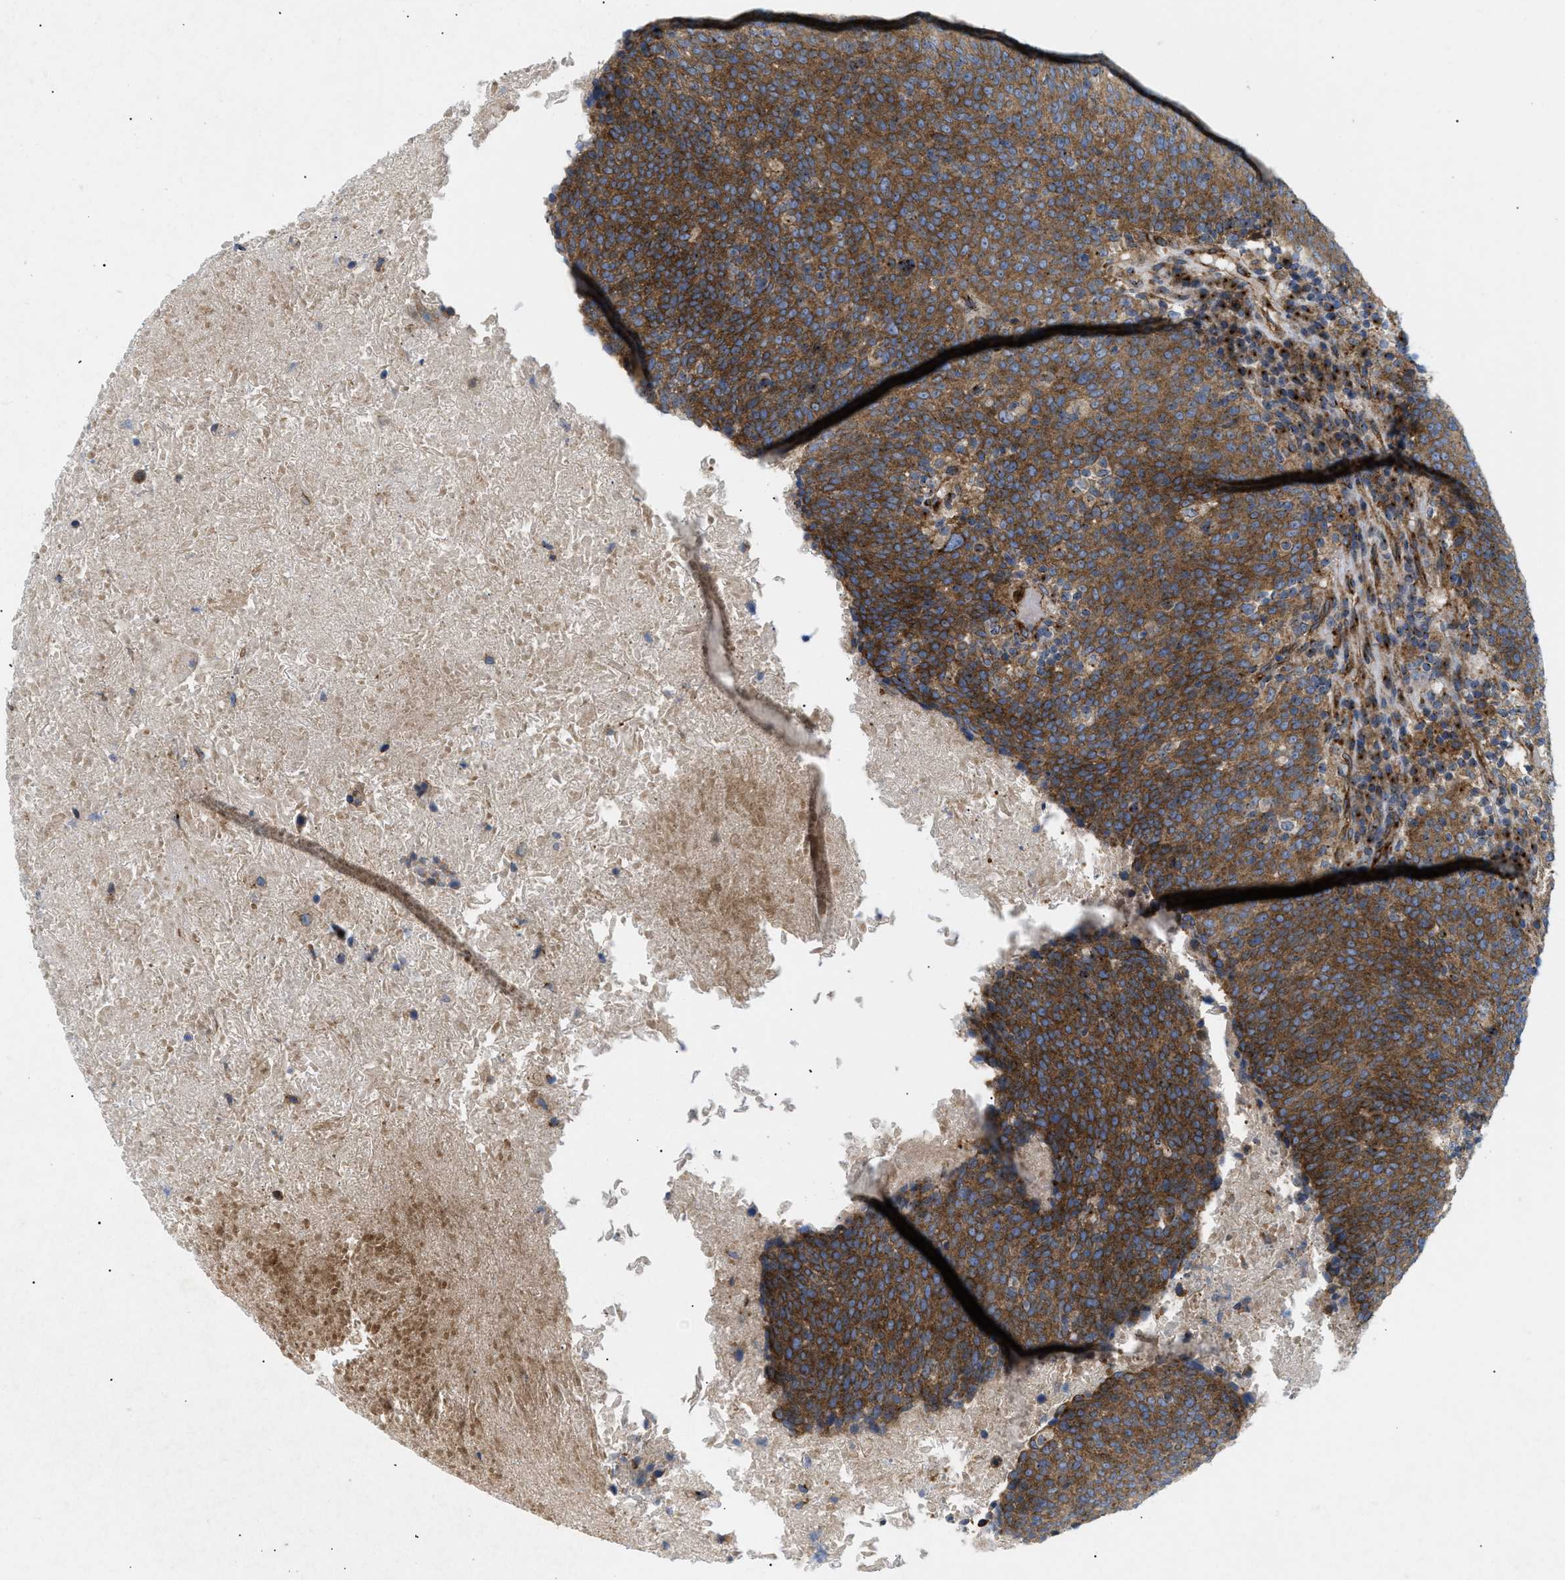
{"staining": {"intensity": "moderate", "quantity": ">75%", "location": "cytoplasmic/membranous"}, "tissue": "head and neck cancer", "cell_type": "Tumor cells", "image_type": "cancer", "snomed": [{"axis": "morphology", "description": "Squamous cell carcinoma, NOS"}, {"axis": "morphology", "description": "Squamous cell carcinoma, metastatic, NOS"}, {"axis": "topography", "description": "Lymph node"}, {"axis": "topography", "description": "Head-Neck"}], "caption": "Protein staining demonstrates moderate cytoplasmic/membranous expression in about >75% of tumor cells in head and neck squamous cell carcinoma.", "gene": "DCTN4", "patient": {"sex": "male", "age": 62}}